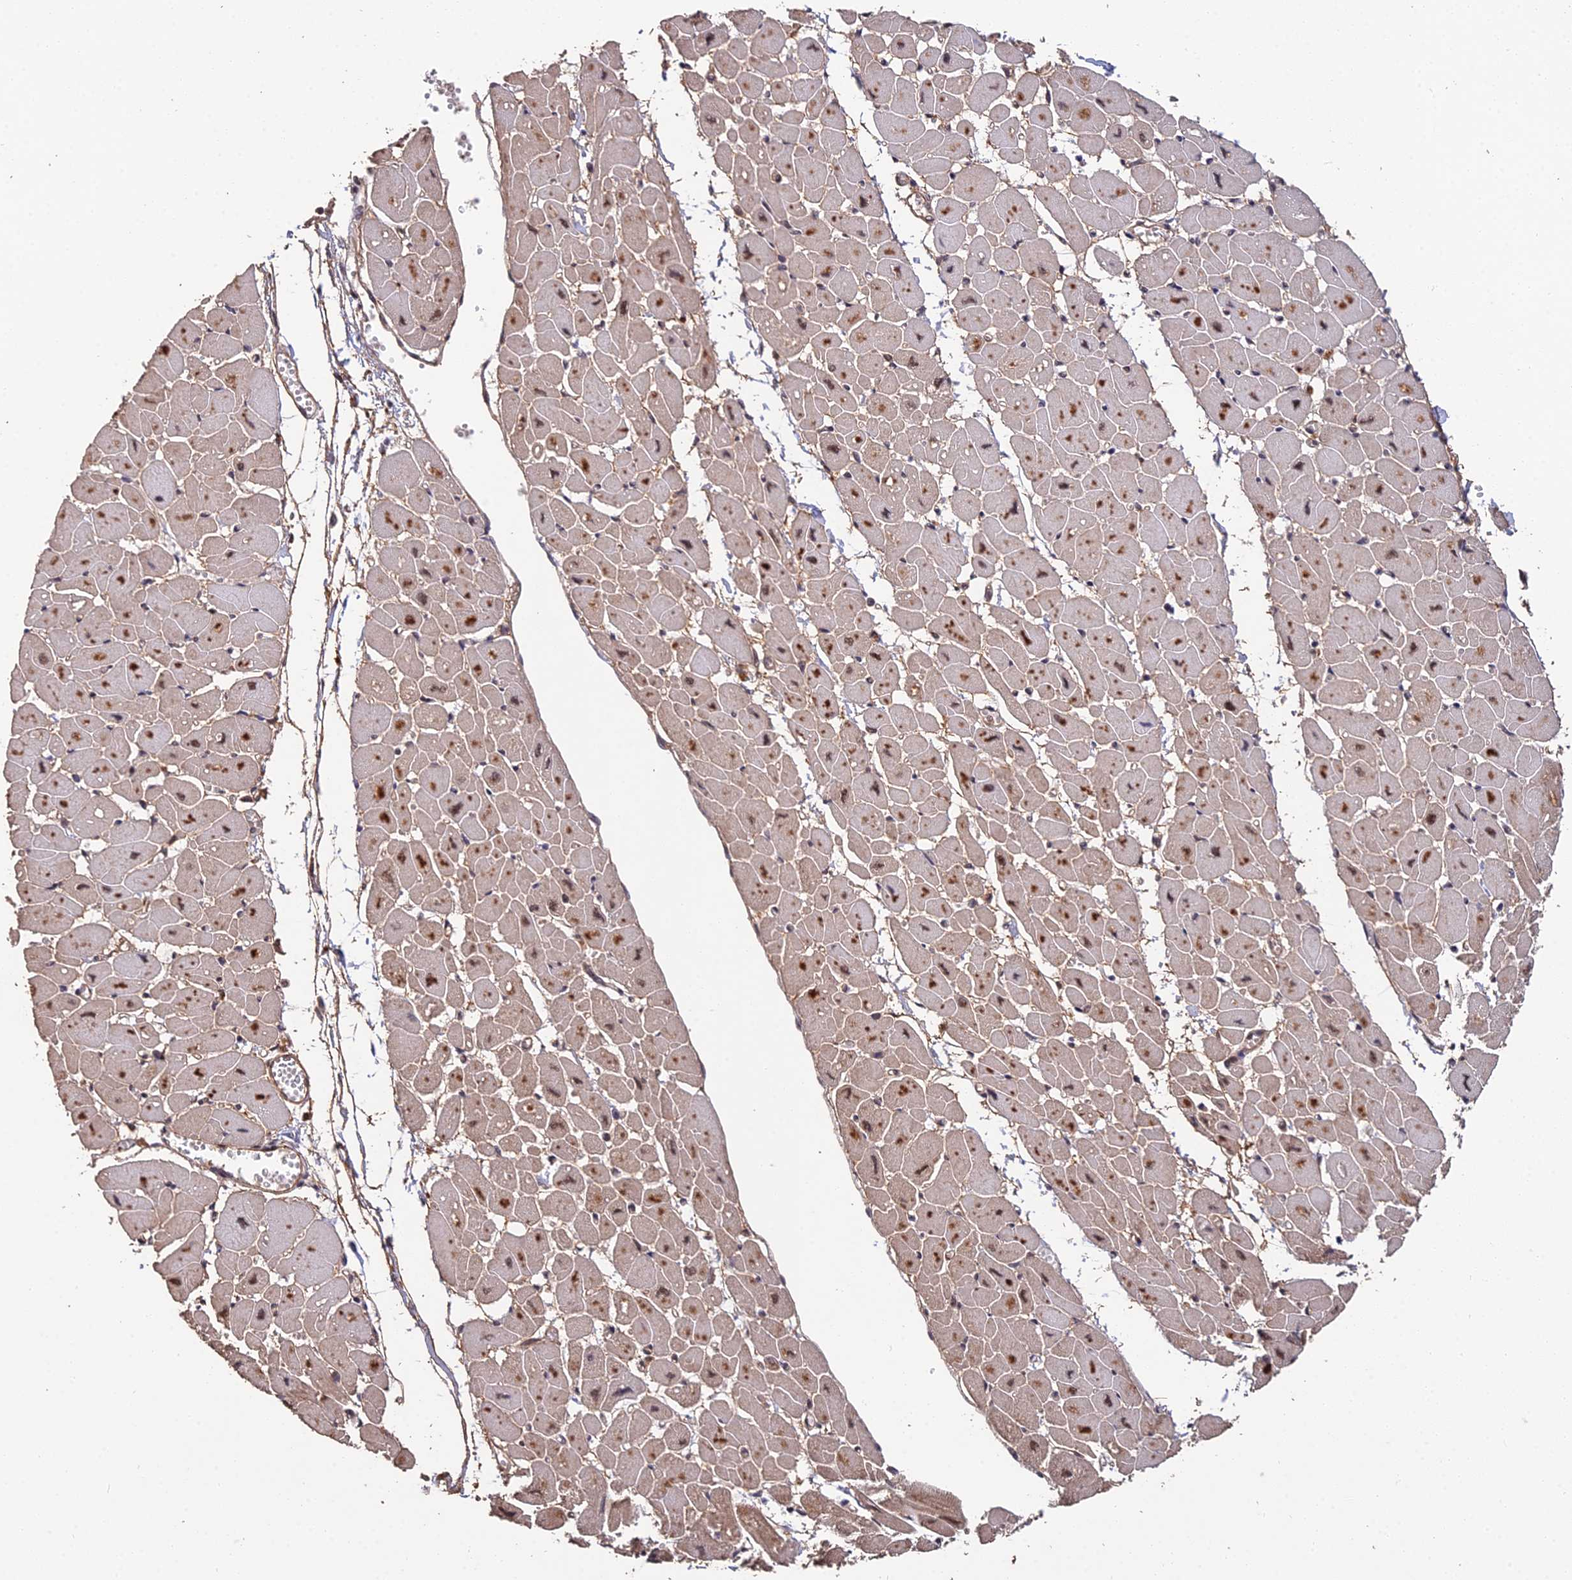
{"staining": {"intensity": "moderate", "quantity": "25%-75%", "location": "cytoplasmic/membranous,nuclear"}, "tissue": "heart muscle", "cell_type": "Cardiomyocytes", "image_type": "normal", "snomed": [{"axis": "morphology", "description": "Normal tissue, NOS"}, {"axis": "topography", "description": "Heart"}], "caption": "This histopathology image displays IHC staining of benign heart muscle, with medium moderate cytoplasmic/membranous,nuclear positivity in approximately 25%-75% of cardiomyocytes.", "gene": "RALGAPA2", "patient": {"sex": "female", "age": 54}}